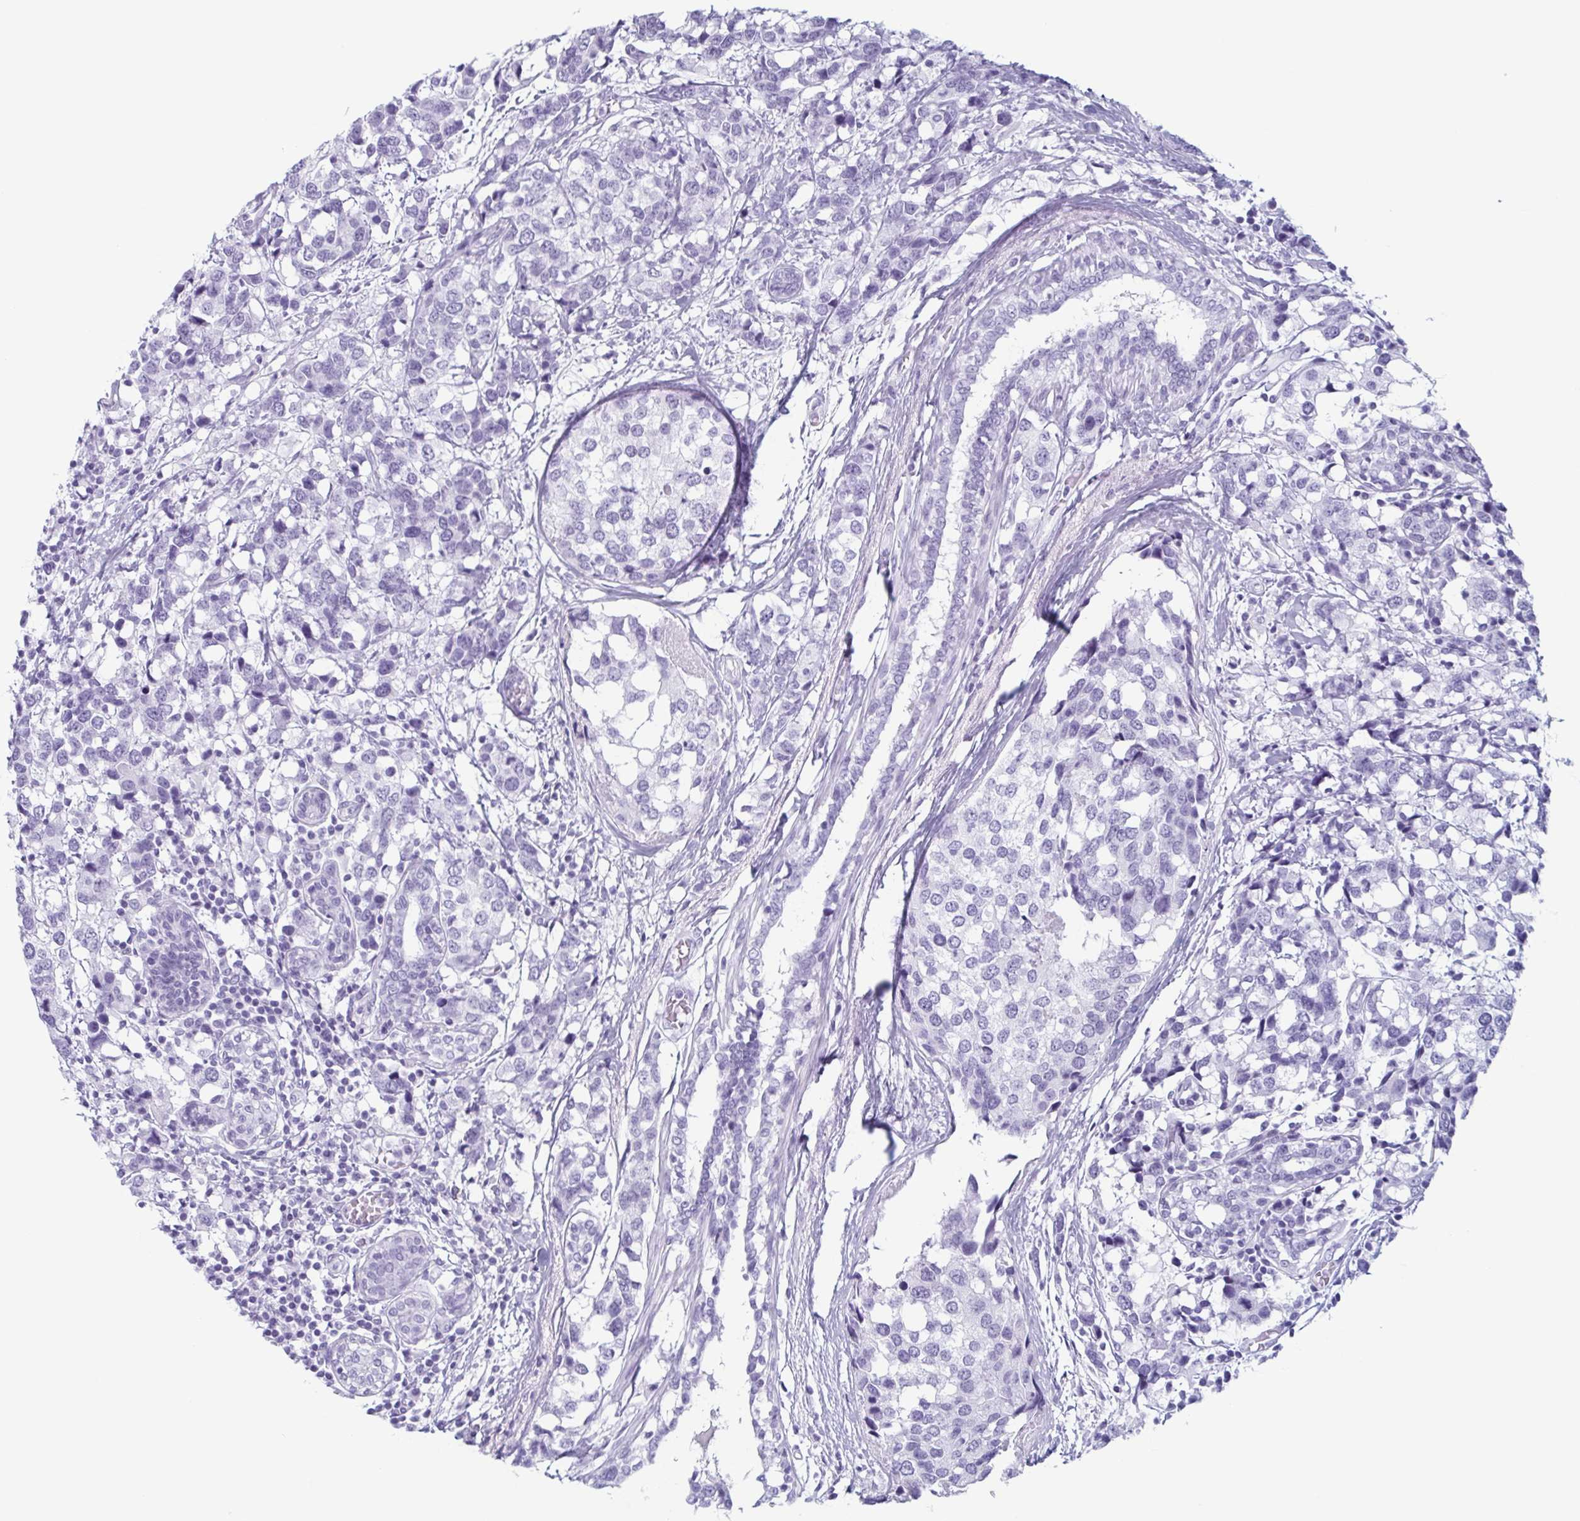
{"staining": {"intensity": "negative", "quantity": "none", "location": "none"}, "tissue": "breast cancer", "cell_type": "Tumor cells", "image_type": "cancer", "snomed": [{"axis": "morphology", "description": "Lobular carcinoma"}, {"axis": "topography", "description": "Breast"}], "caption": "The immunohistochemistry image has no significant expression in tumor cells of breast lobular carcinoma tissue. (DAB immunohistochemistry (IHC) with hematoxylin counter stain).", "gene": "ENKUR", "patient": {"sex": "female", "age": 59}}